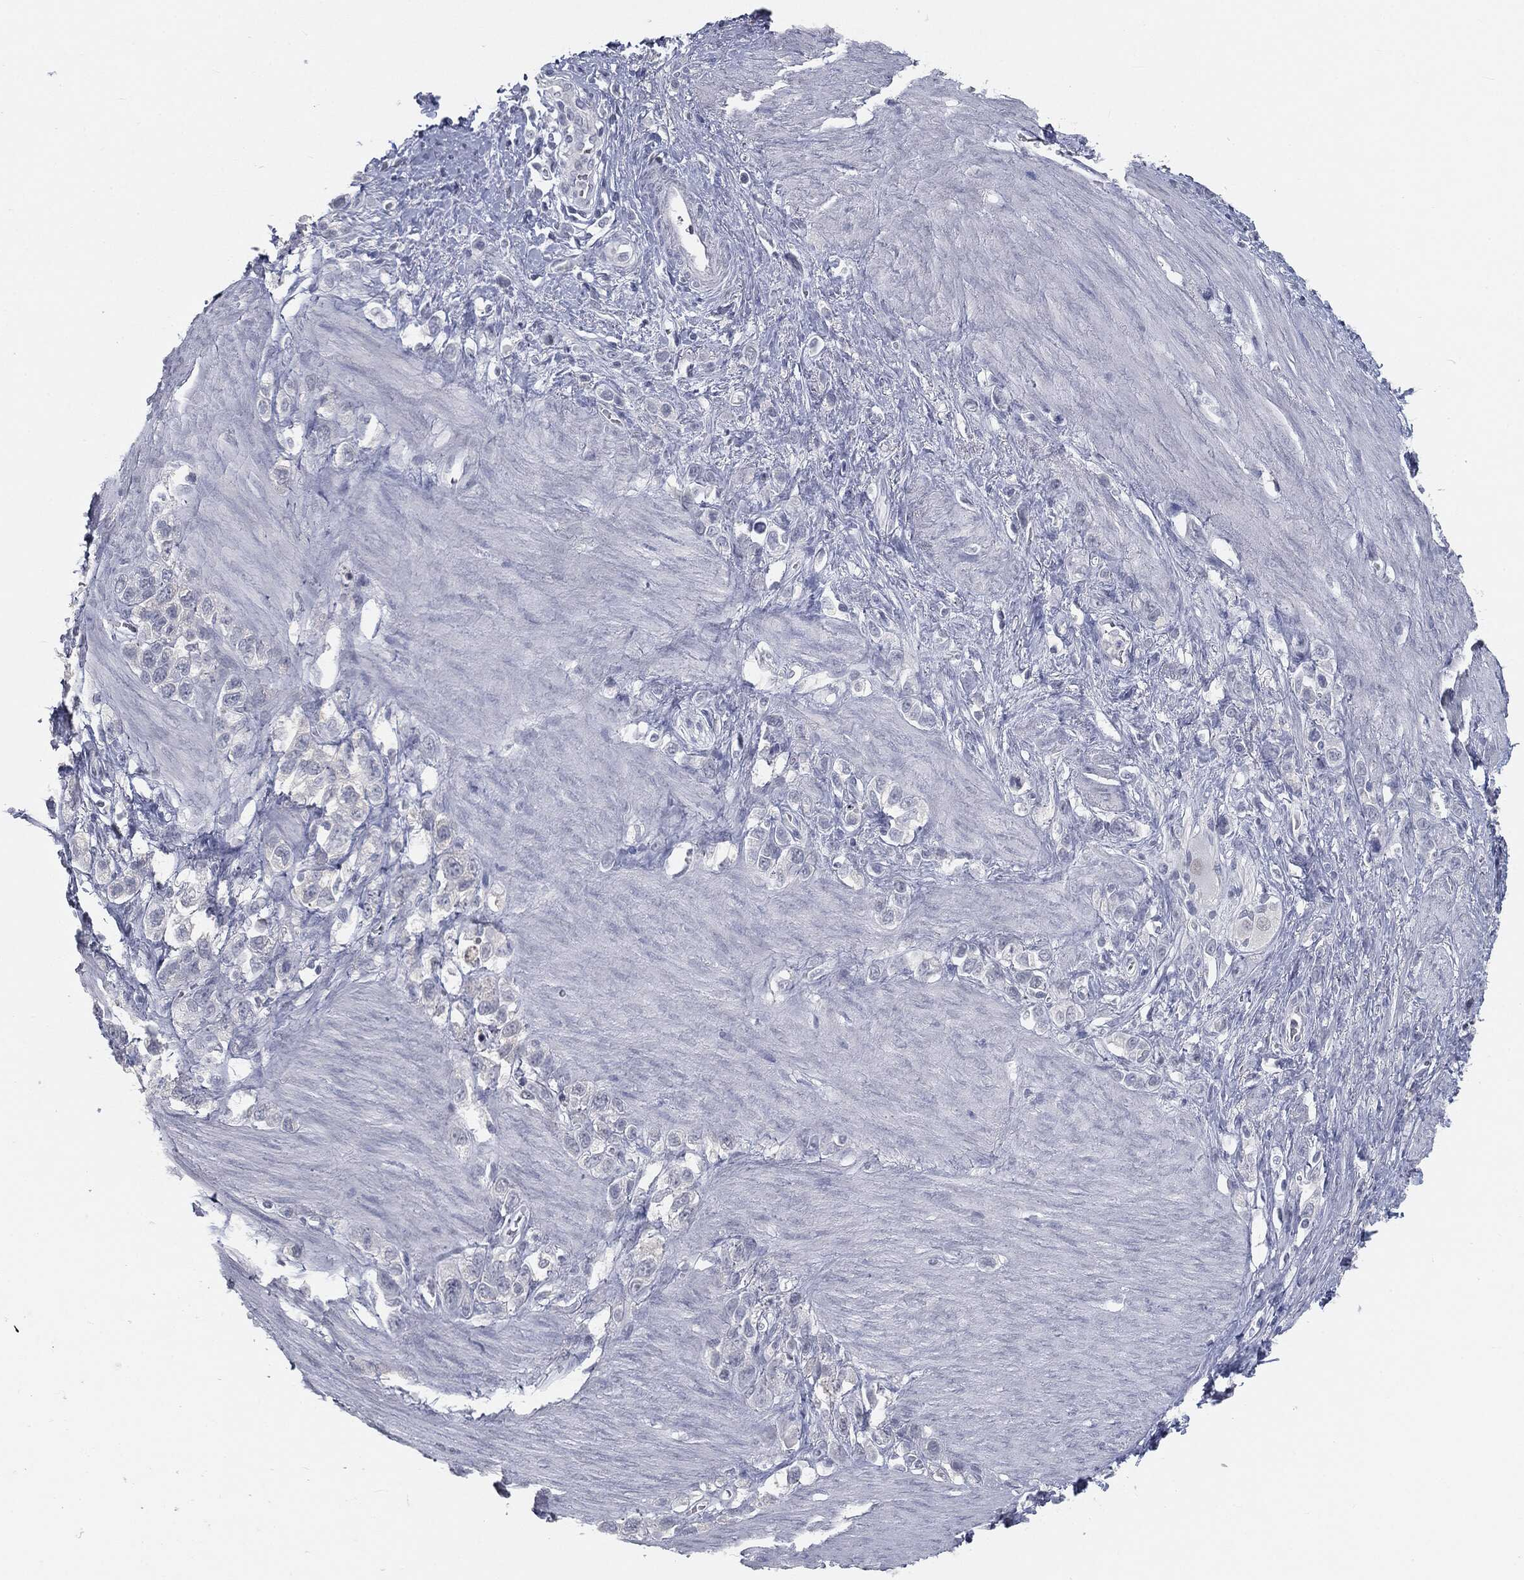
{"staining": {"intensity": "negative", "quantity": "none", "location": "none"}, "tissue": "stomach cancer", "cell_type": "Tumor cells", "image_type": "cancer", "snomed": [{"axis": "morphology", "description": "Adenocarcinoma, NOS"}, {"axis": "topography", "description": "Stomach"}], "caption": "This is a image of immunohistochemistry (IHC) staining of stomach cancer, which shows no staining in tumor cells. (Stains: DAB (3,3'-diaminobenzidine) immunohistochemistry with hematoxylin counter stain, Microscopy: brightfield microscopy at high magnification).", "gene": "PRAME", "patient": {"sex": "female", "age": 65}}